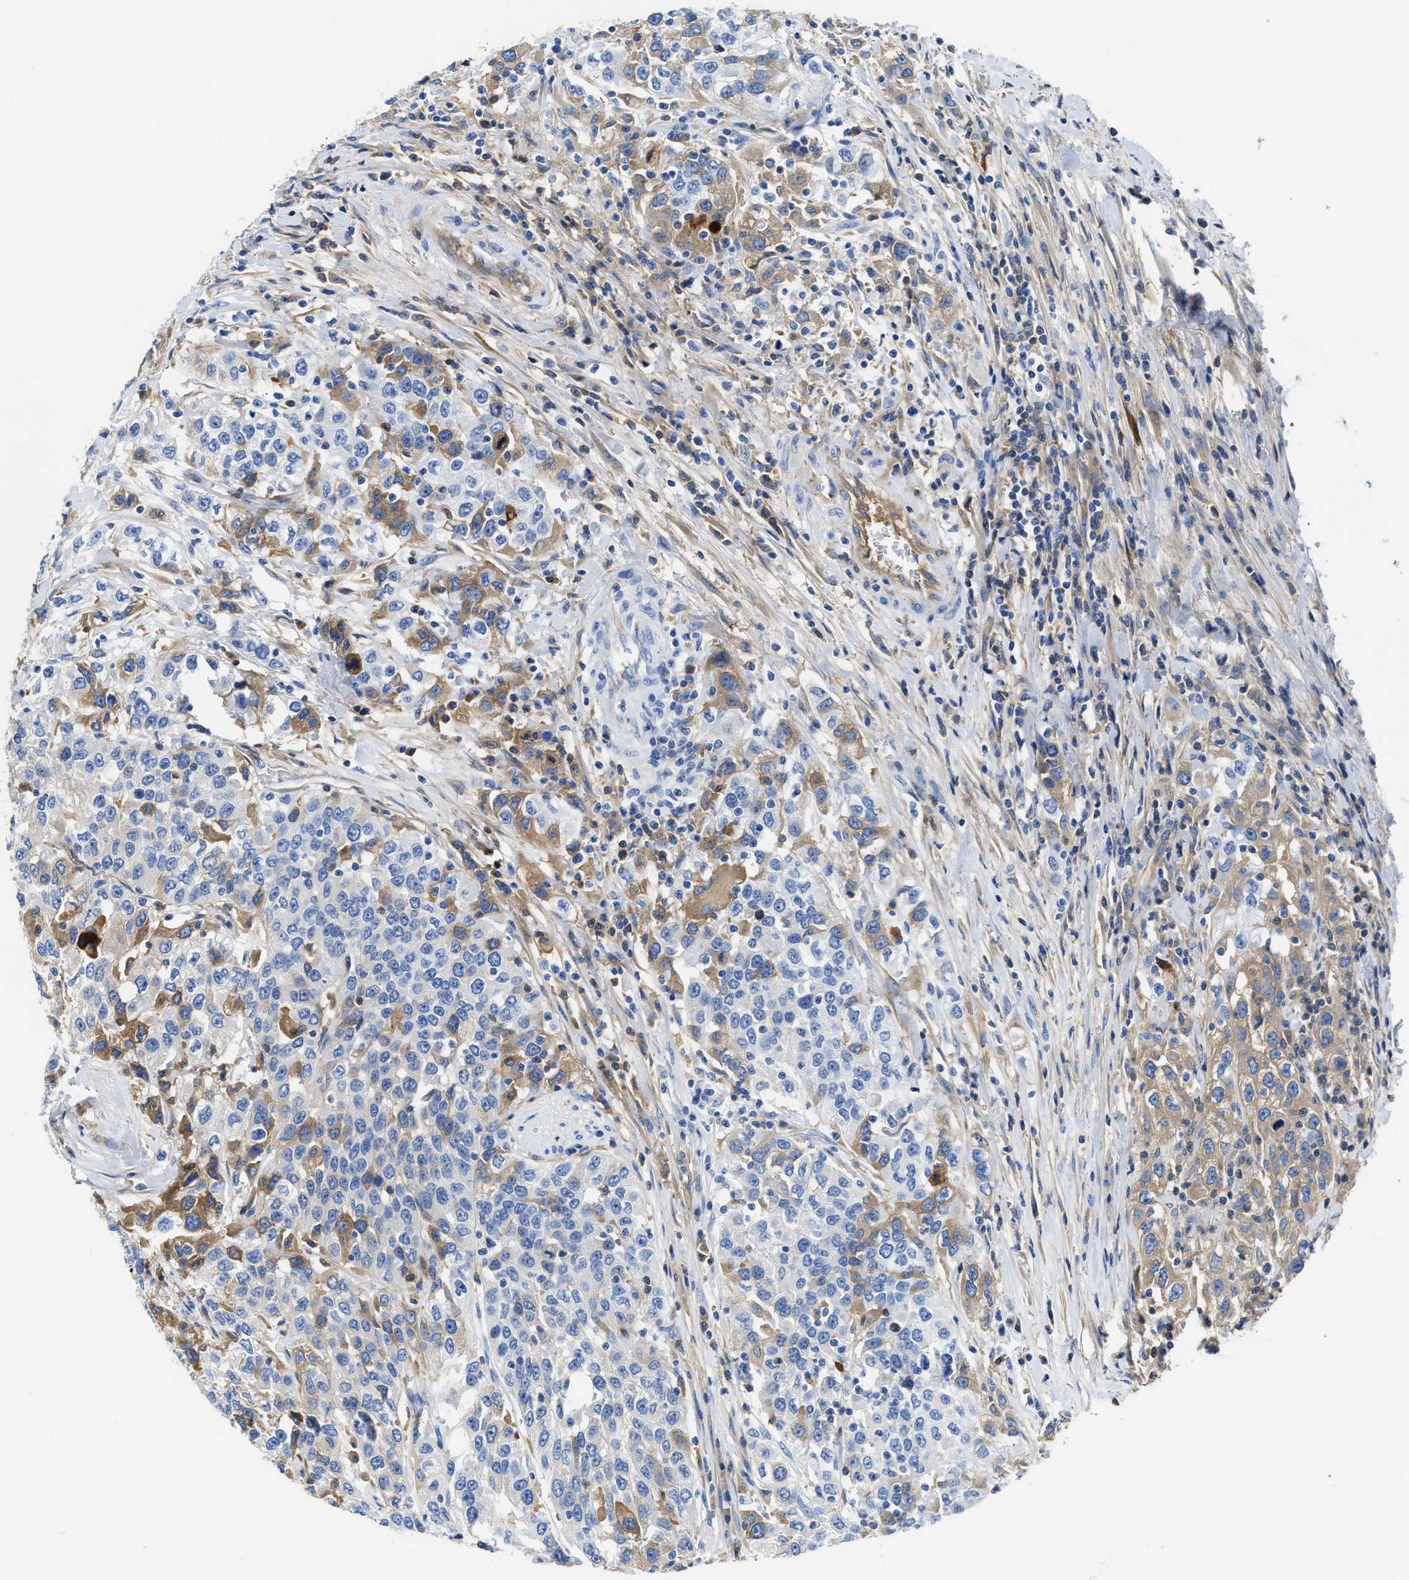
{"staining": {"intensity": "moderate", "quantity": "25%-75%", "location": "cytoplasmic/membranous"}, "tissue": "urothelial cancer", "cell_type": "Tumor cells", "image_type": "cancer", "snomed": [{"axis": "morphology", "description": "Urothelial carcinoma, High grade"}, {"axis": "topography", "description": "Urinary bladder"}], "caption": "Protein expression analysis of human urothelial carcinoma (high-grade) reveals moderate cytoplasmic/membranous staining in approximately 25%-75% of tumor cells. The protein of interest is stained brown, and the nuclei are stained in blue (DAB (3,3'-diaminobenzidine) IHC with brightfield microscopy, high magnification).", "gene": "GC", "patient": {"sex": "female", "age": 80}}